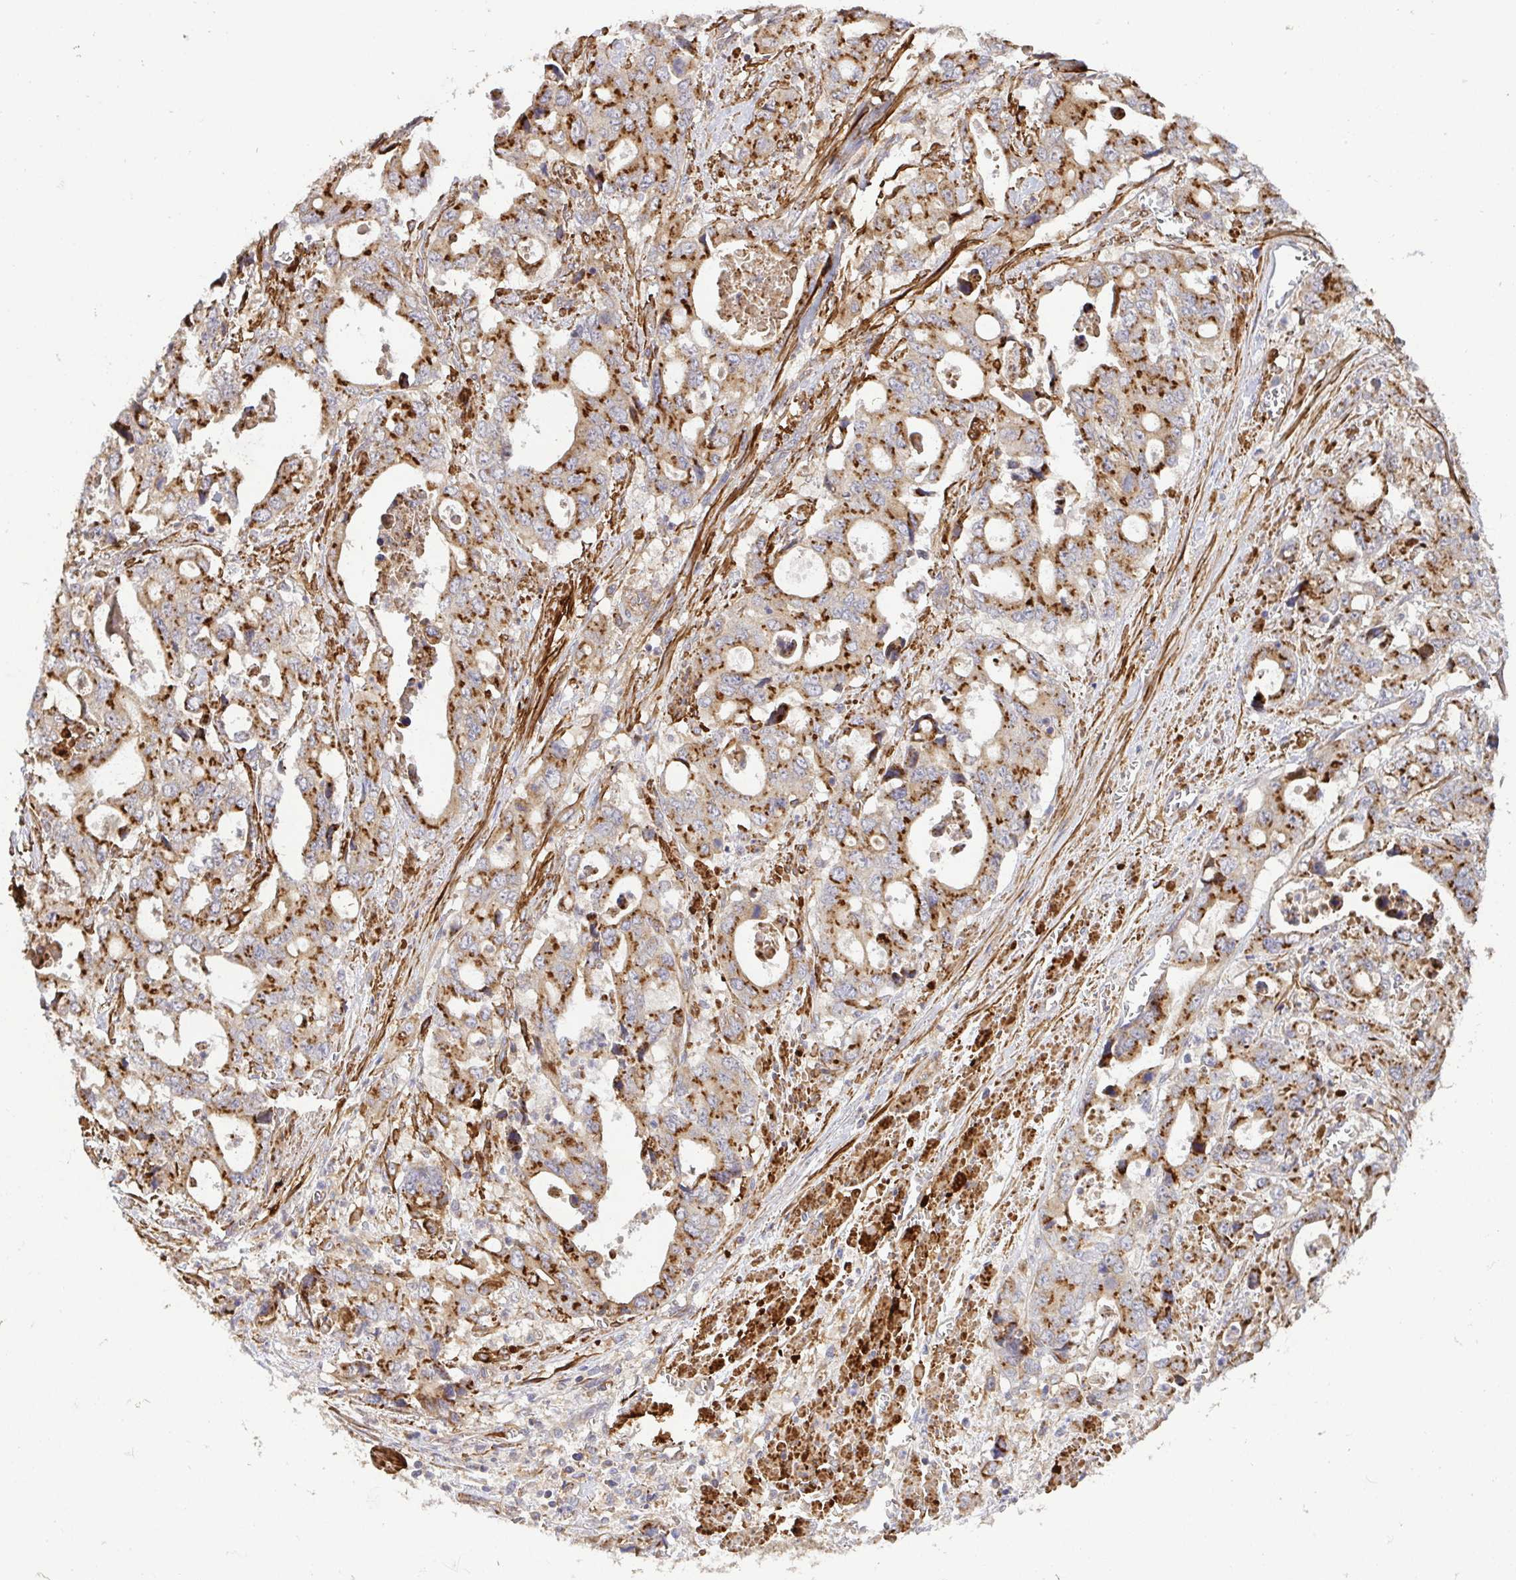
{"staining": {"intensity": "strong", "quantity": ">75%", "location": "cytoplasmic/membranous"}, "tissue": "stomach cancer", "cell_type": "Tumor cells", "image_type": "cancer", "snomed": [{"axis": "morphology", "description": "Adenocarcinoma, NOS"}, {"axis": "topography", "description": "Stomach, upper"}], "caption": "This histopathology image exhibits immunohistochemistry (IHC) staining of adenocarcinoma (stomach), with high strong cytoplasmic/membranous expression in about >75% of tumor cells.", "gene": "TM9SF4", "patient": {"sex": "male", "age": 74}}